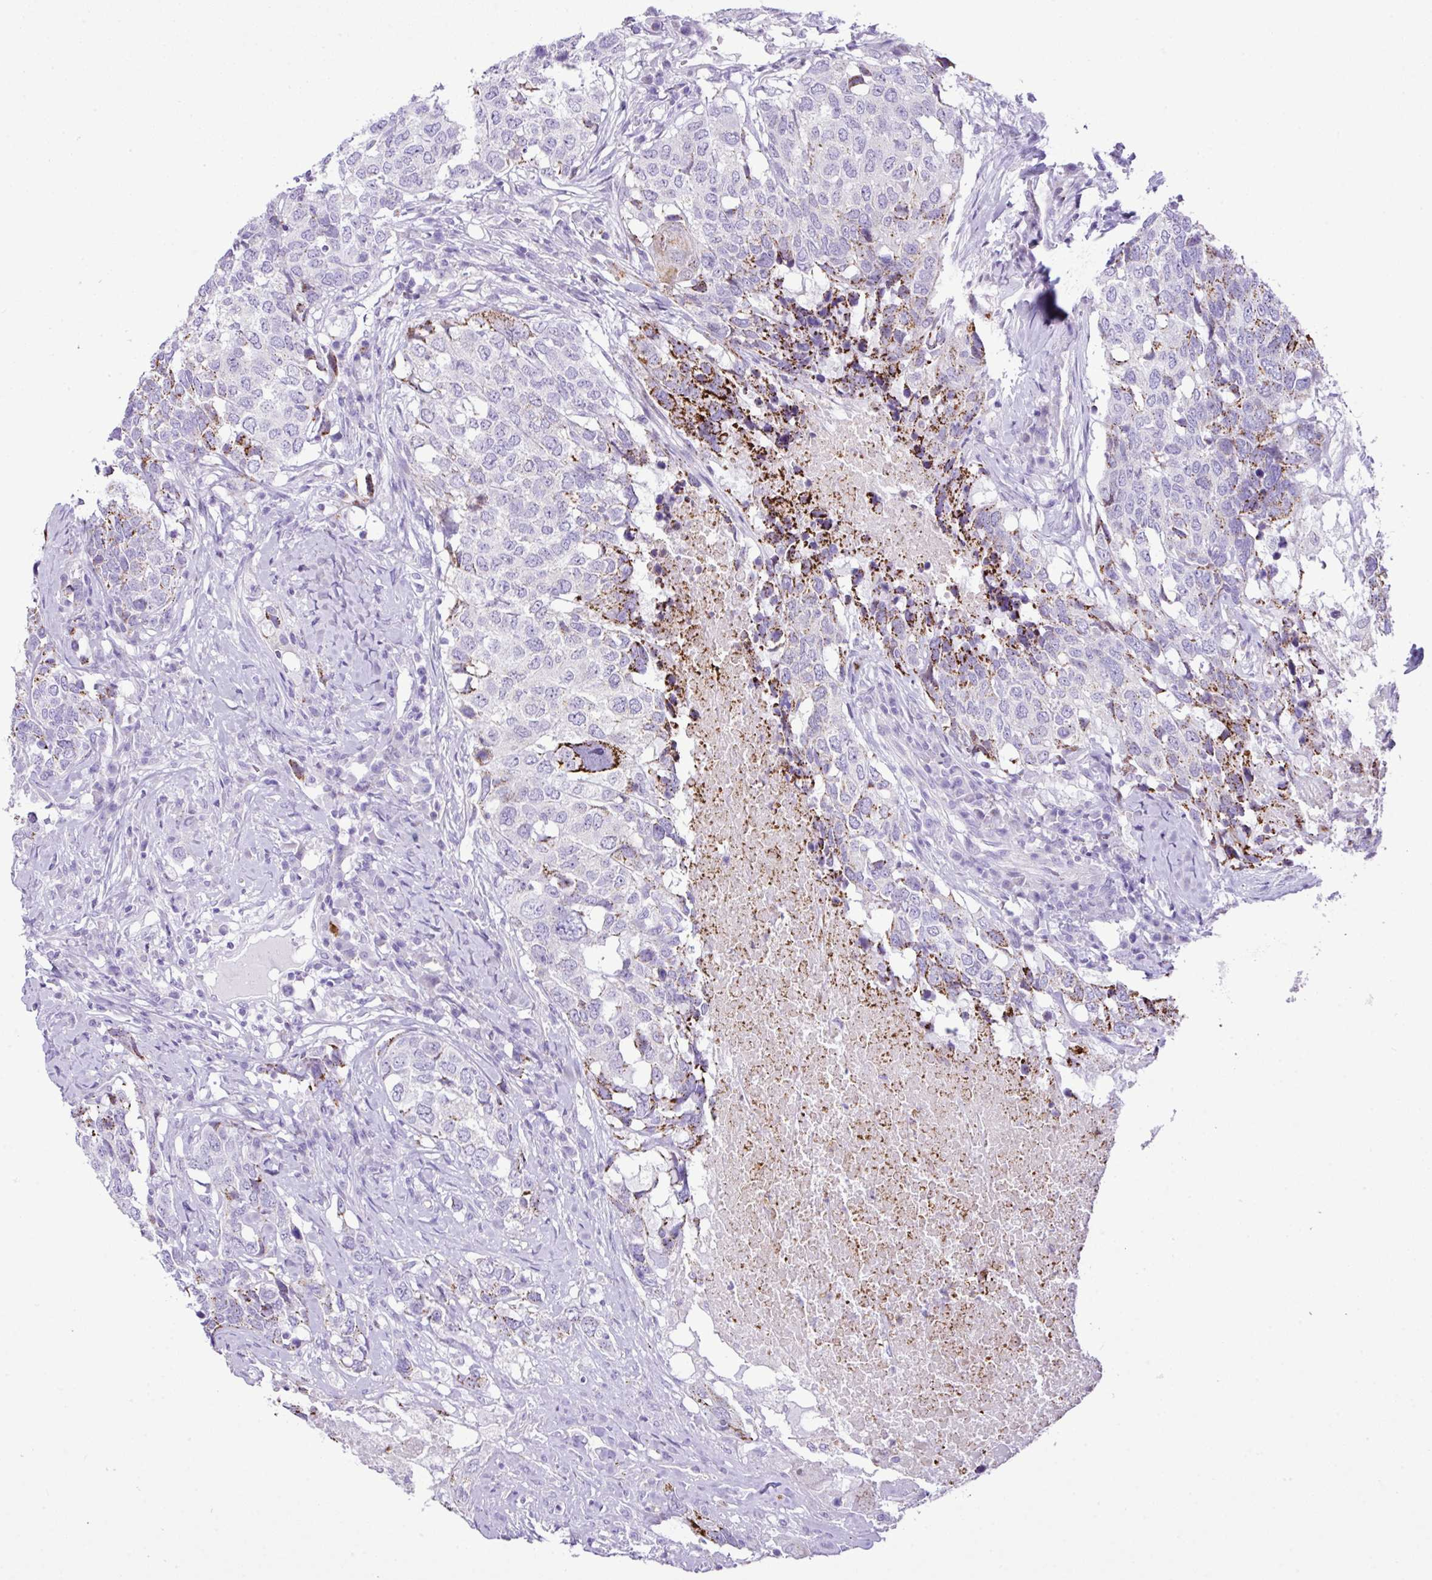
{"staining": {"intensity": "strong", "quantity": "<25%", "location": "cytoplasmic/membranous"}, "tissue": "head and neck cancer", "cell_type": "Tumor cells", "image_type": "cancer", "snomed": [{"axis": "morphology", "description": "Squamous cell carcinoma, NOS"}, {"axis": "topography", "description": "Head-Neck"}], "caption": "Brown immunohistochemical staining in head and neck cancer reveals strong cytoplasmic/membranous positivity in approximately <25% of tumor cells. (IHC, brightfield microscopy, high magnification).", "gene": "RCAN2", "patient": {"sex": "male", "age": 66}}